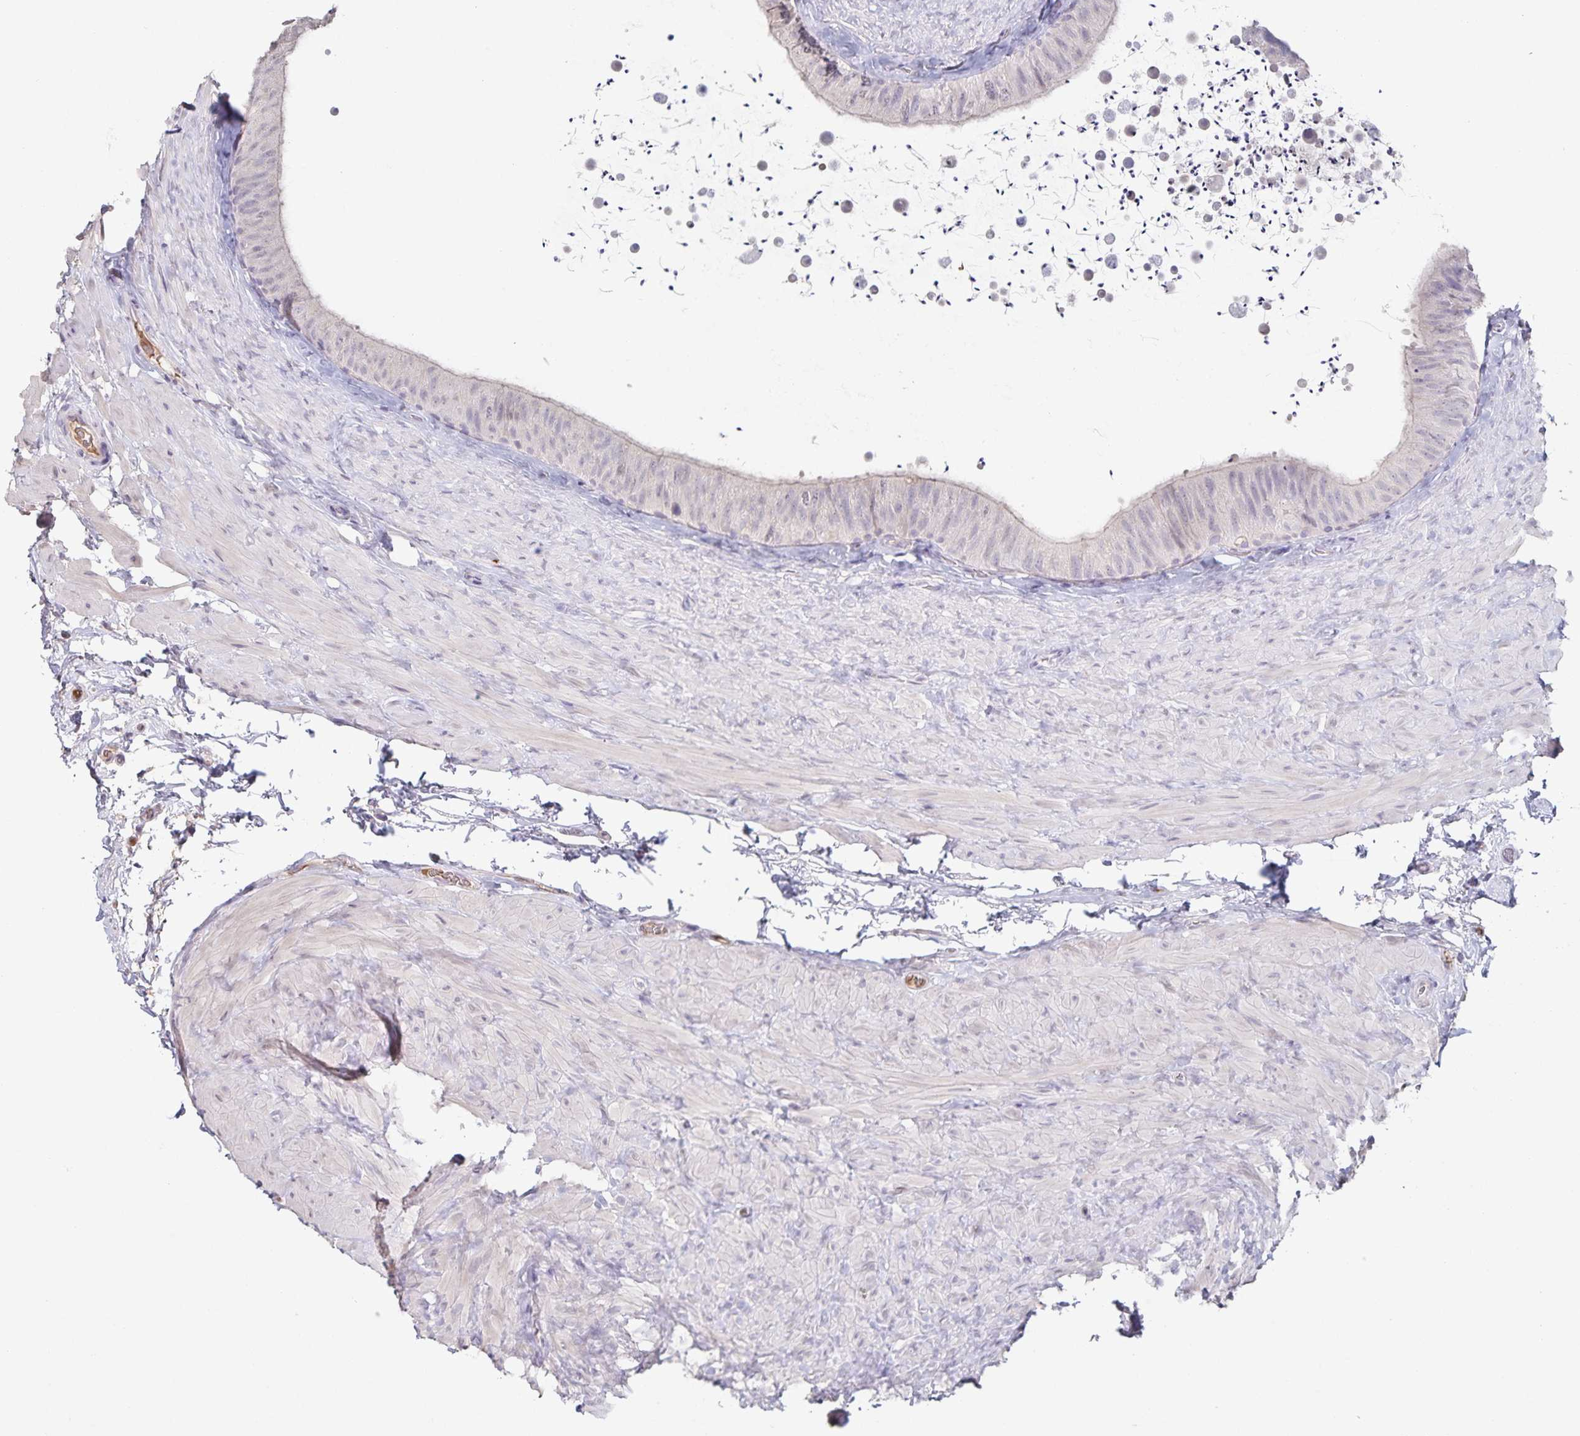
{"staining": {"intensity": "negative", "quantity": "none", "location": "none"}, "tissue": "epididymis", "cell_type": "Glandular cells", "image_type": "normal", "snomed": [{"axis": "morphology", "description": "Normal tissue, NOS"}, {"axis": "topography", "description": "Epididymis, spermatic cord, NOS"}, {"axis": "topography", "description": "Epididymis"}], "caption": "The photomicrograph exhibits no significant expression in glandular cells of epididymis. The staining was performed using DAB (3,3'-diaminobenzidine) to visualize the protein expression in brown, while the nuclei were stained in blue with hematoxylin (Magnification: 20x).", "gene": "INSL5", "patient": {"sex": "male", "age": 31}}